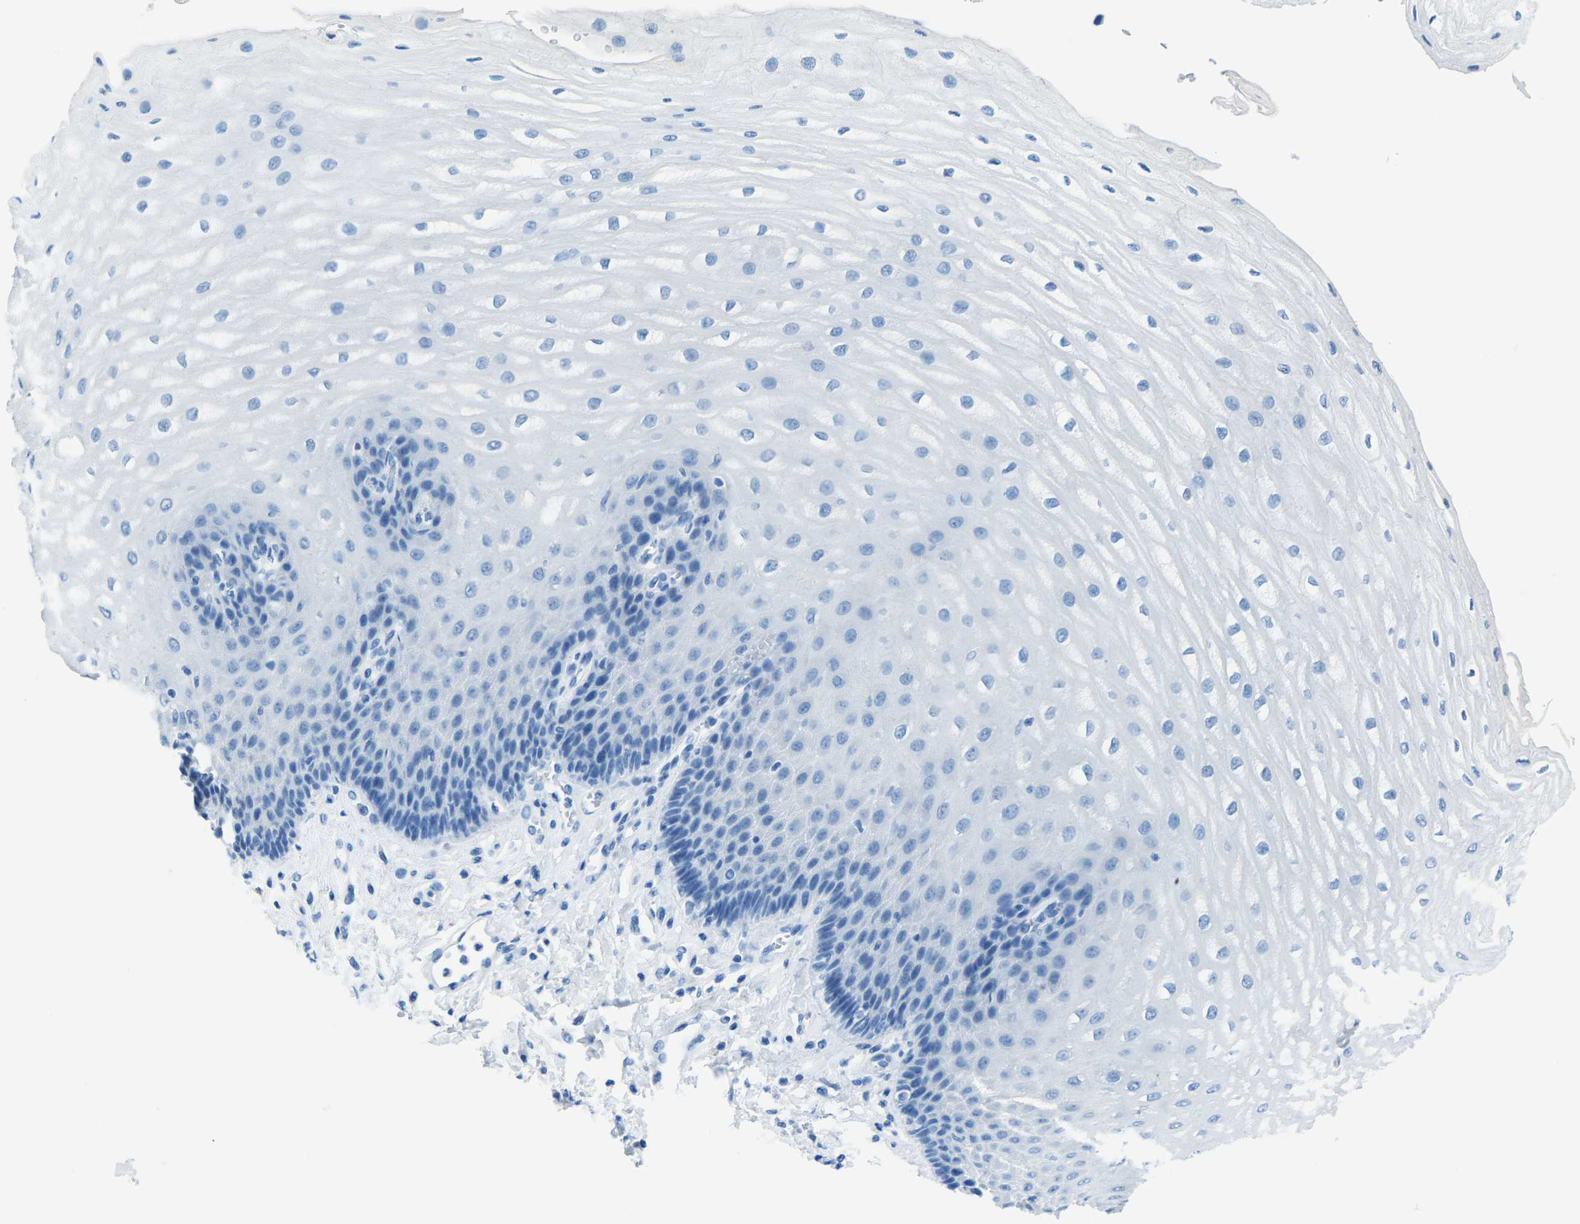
{"staining": {"intensity": "negative", "quantity": "none", "location": "none"}, "tissue": "esophagus", "cell_type": "Squamous epithelial cells", "image_type": "normal", "snomed": [{"axis": "morphology", "description": "Normal tissue, NOS"}, {"axis": "topography", "description": "Esophagus"}], "caption": "Immunohistochemistry of normal human esophagus demonstrates no positivity in squamous epithelial cells.", "gene": "MYH8", "patient": {"sex": "male", "age": 54}}